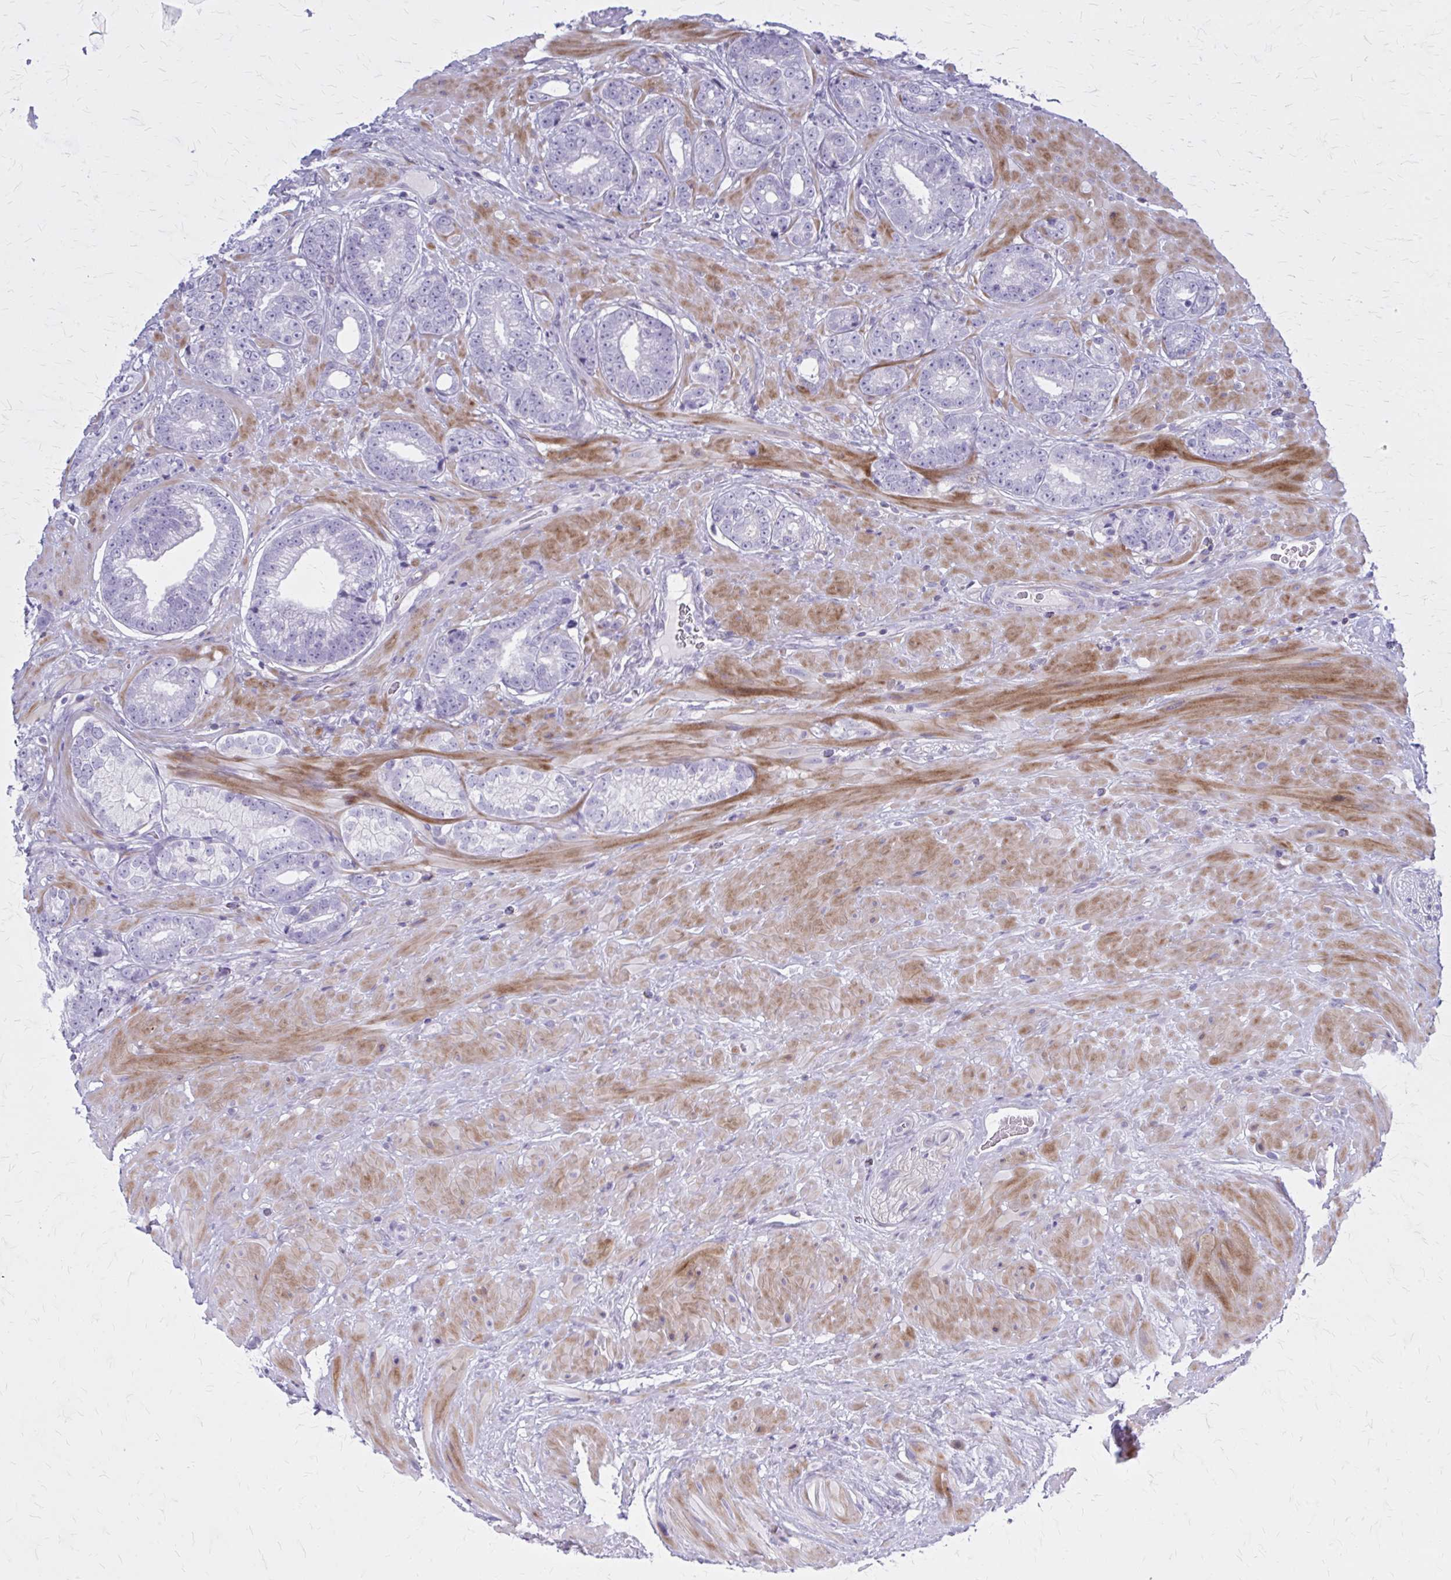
{"staining": {"intensity": "negative", "quantity": "none", "location": "none"}, "tissue": "prostate cancer", "cell_type": "Tumor cells", "image_type": "cancer", "snomed": [{"axis": "morphology", "description": "Adenocarcinoma, Low grade"}, {"axis": "topography", "description": "Prostate"}], "caption": "Immunohistochemistry (IHC) photomicrograph of neoplastic tissue: human low-grade adenocarcinoma (prostate) stained with DAB displays no significant protein expression in tumor cells.", "gene": "PITPNM1", "patient": {"sex": "male", "age": 61}}